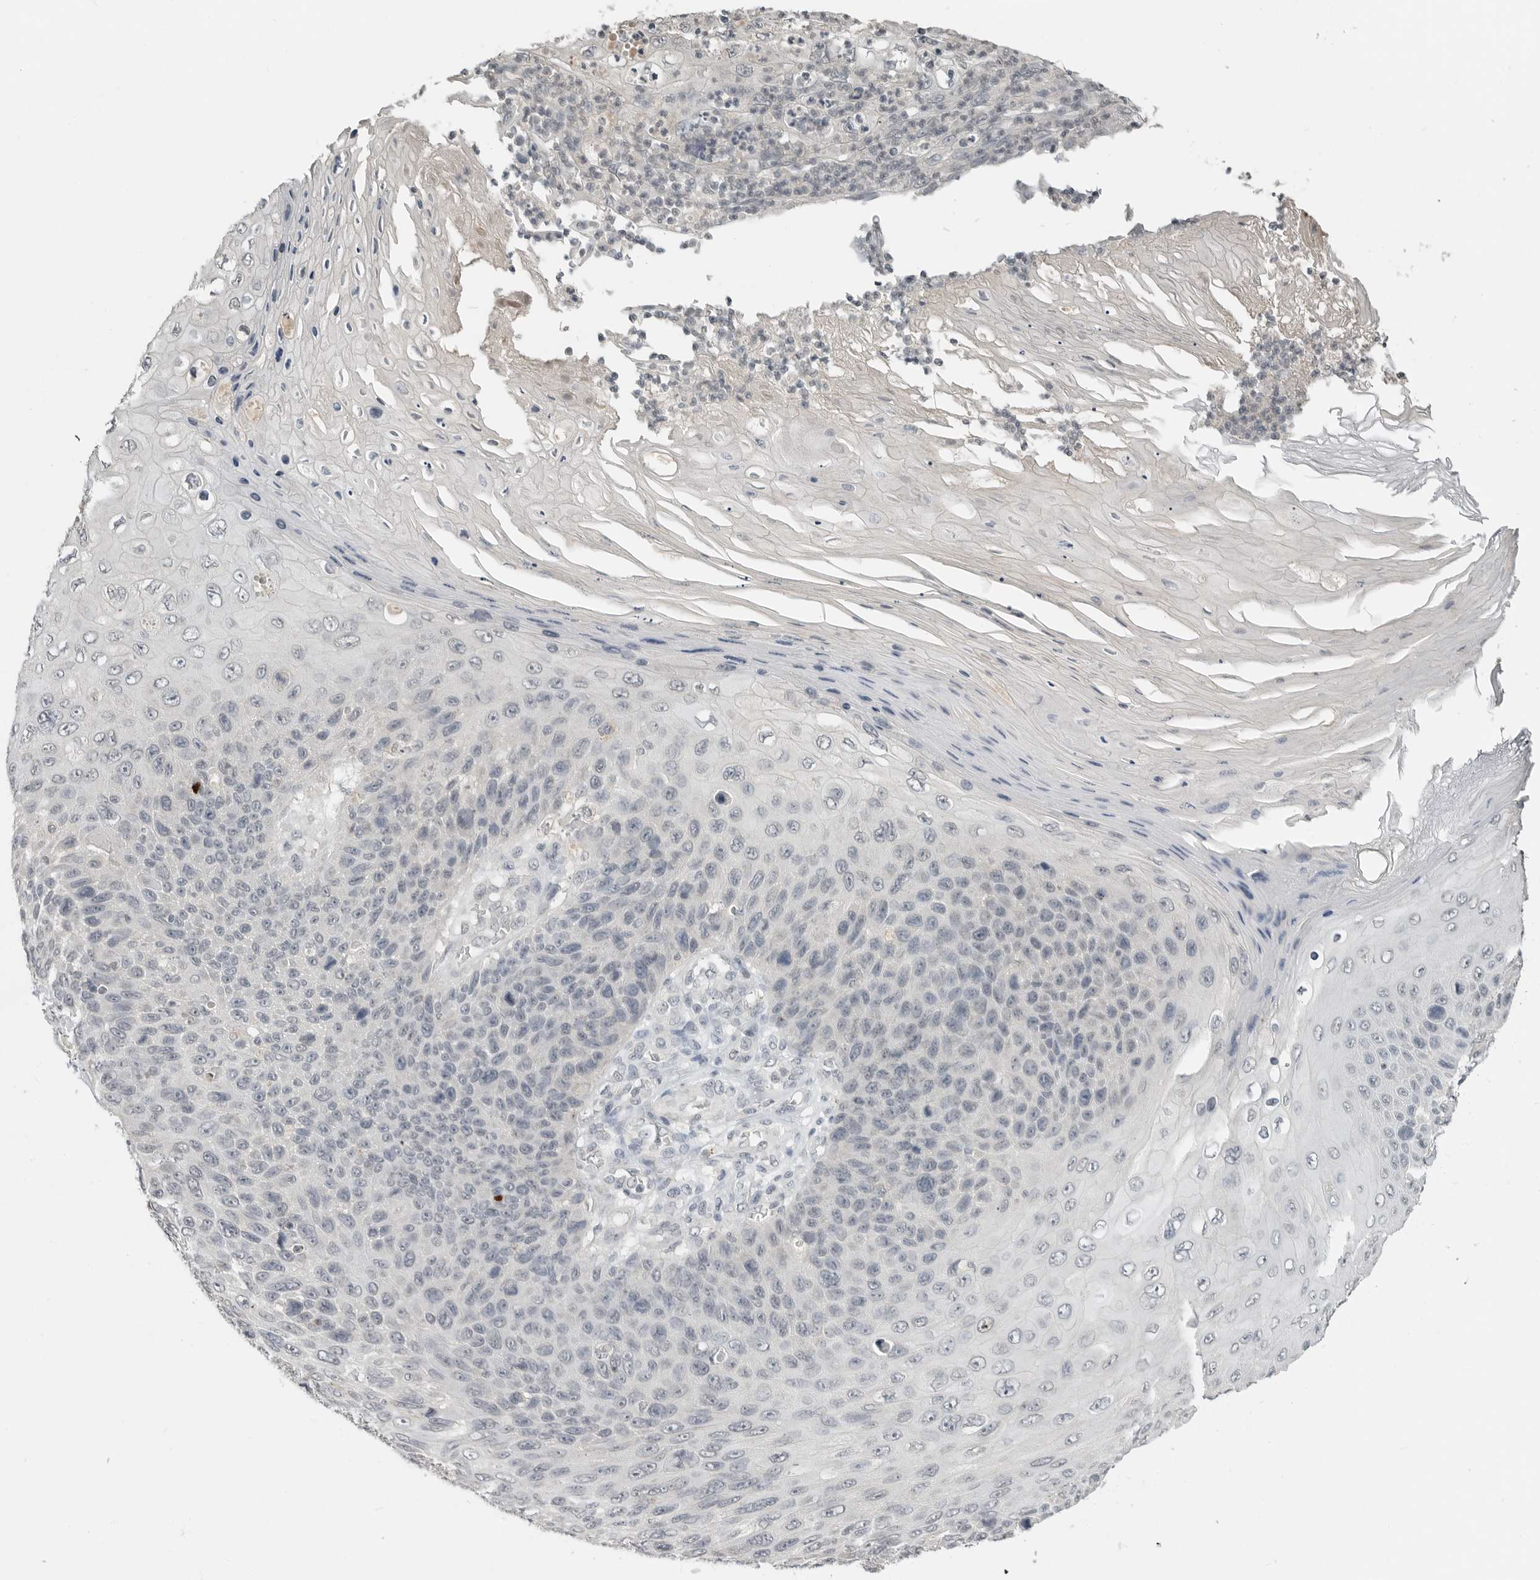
{"staining": {"intensity": "negative", "quantity": "none", "location": "none"}, "tissue": "skin cancer", "cell_type": "Tumor cells", "image_type": "cancer", "snomed": [{"axis": "morphology", "description": "Squamous cell carcinoma, NOS"}, {"axis": "topography", "description": "Skin"}], "caption": "High magnification brightfield microscopy of skin cancer (squamous cell carcinoma) stained with DAB (3,3'-diaminobenzidine) (brown) and counterstained with hematoxylin (blue): tumor cells show no significant expression. (DAB IHC, high magnification).", "gene": "FOXP3", "patient": {"sex": "female", "age": 88}}